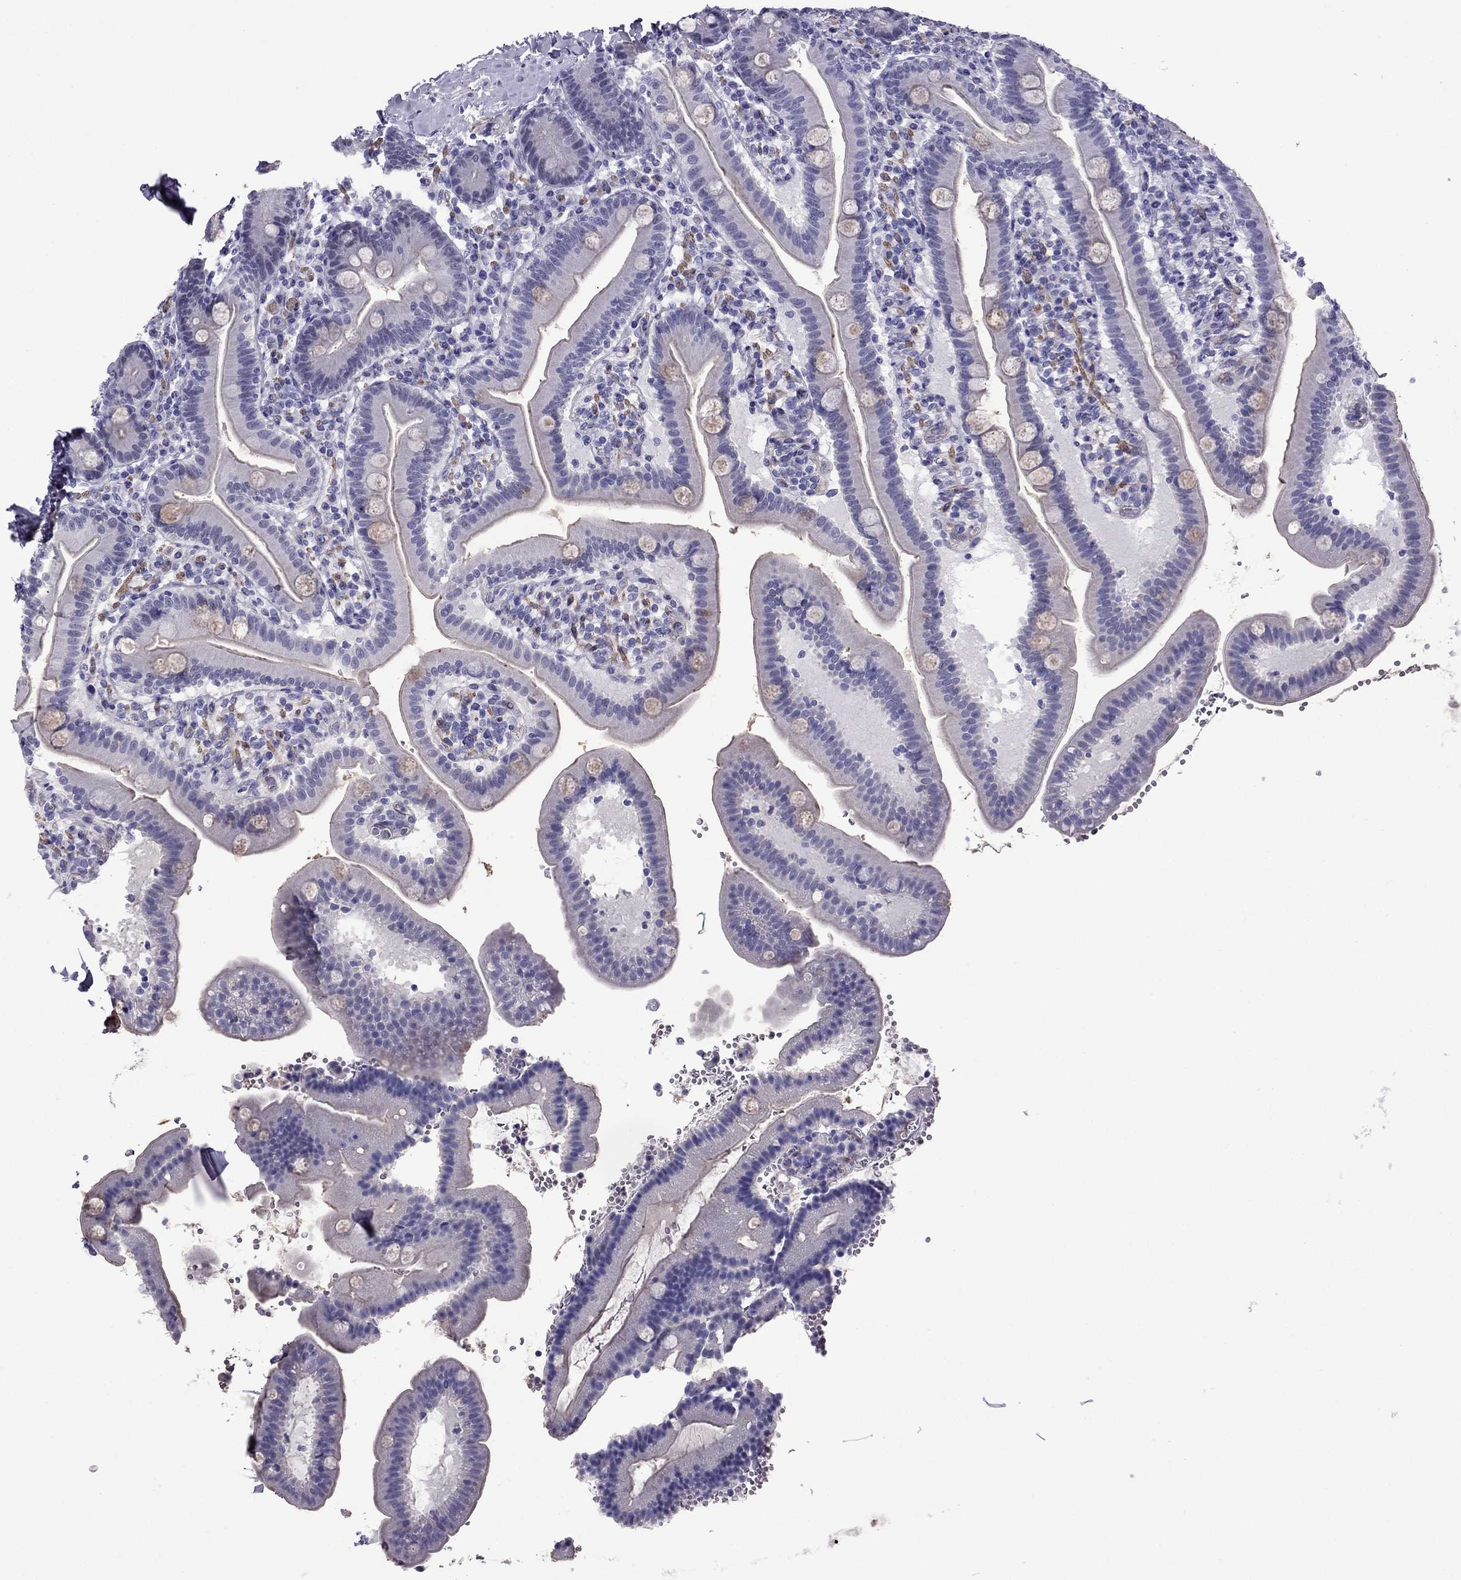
{"staining": {"intensity": "negative", "quantity": "none", "location": "none"}, "tissue": "small intestine", "cell_type": "Glandular cells", "image_type": "normal", "snomed": [{"axis": "morphology", "description": "Normal tissue, NOS"}, {"axis": "topography", "description": "Small intestine"}], "caption": "Immunohistochemistry photomicrograph of unremarkable small intestine stained for a protein (brown), which reveals no expression in glandular cells. The staining was performed using DAB (3,3'-diaminobenzidine) to visualize the protein expression in brown, while the nuclei were stained in blue with hematoxylin (Magnification: 20x).", "gene": "CHRNA5", "patient": {"sex": "male", "age": 66}}